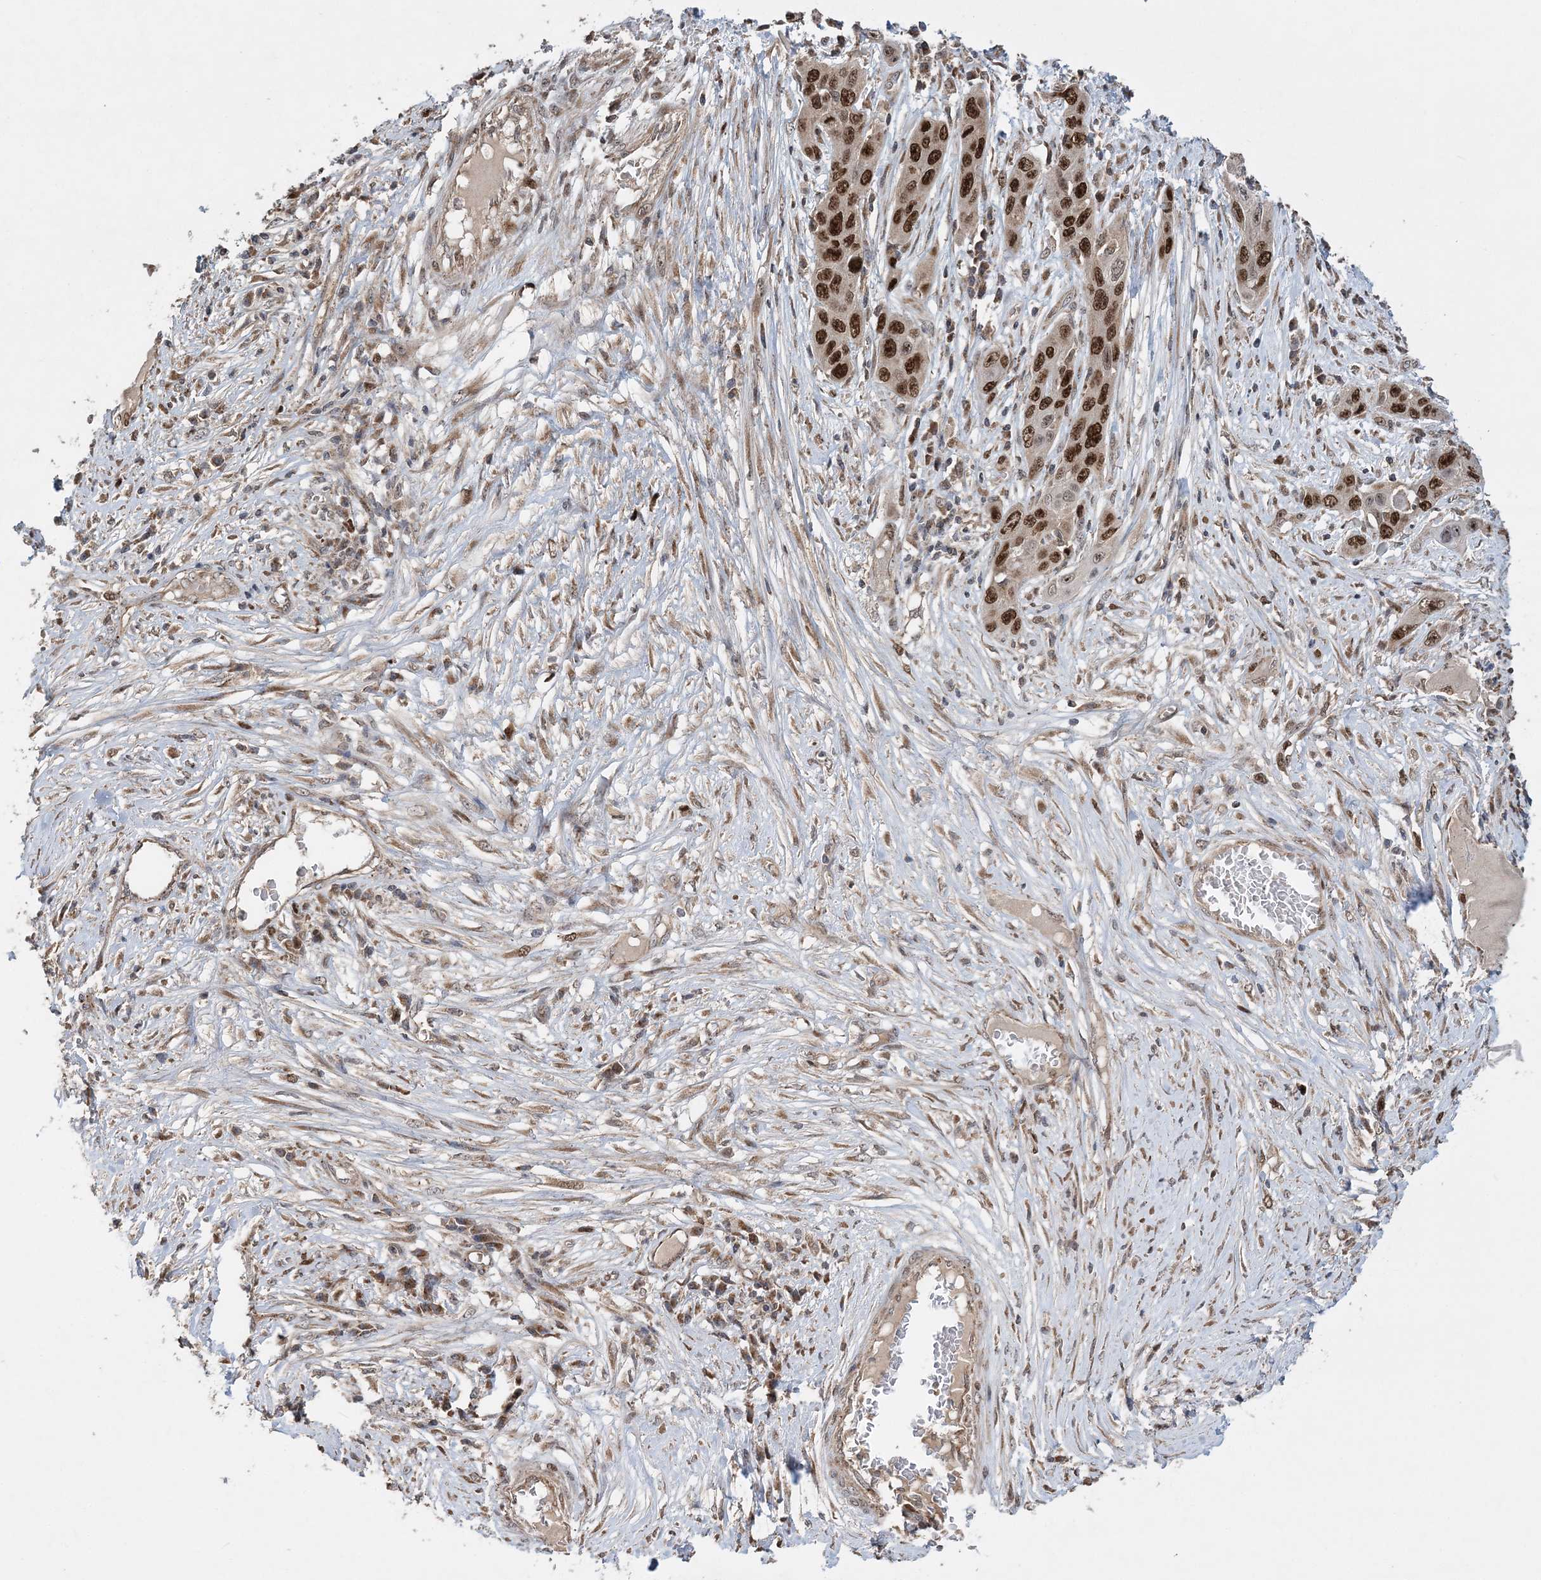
{"staining": {"intensity": "strong", "quantity": ">75%", "location": "nuclear"}, "tissue": "skin cancer", "cell_type": "Tumor cells", "image_type": "cancer", "snomed": [{"axis": "morphology", "description": "Squamous cell carcinoma, NOS"}, {"axis": "topography", "description": "Skin"}], "caption": "Strong nuclear positivity for a protein is present in approximately >75% of tumor cells of skin squamous cell carcinoma using immunohistochemistry (IHC).", "gene": "KIF4A", "patient": {"sex": "male", "age": 55}}